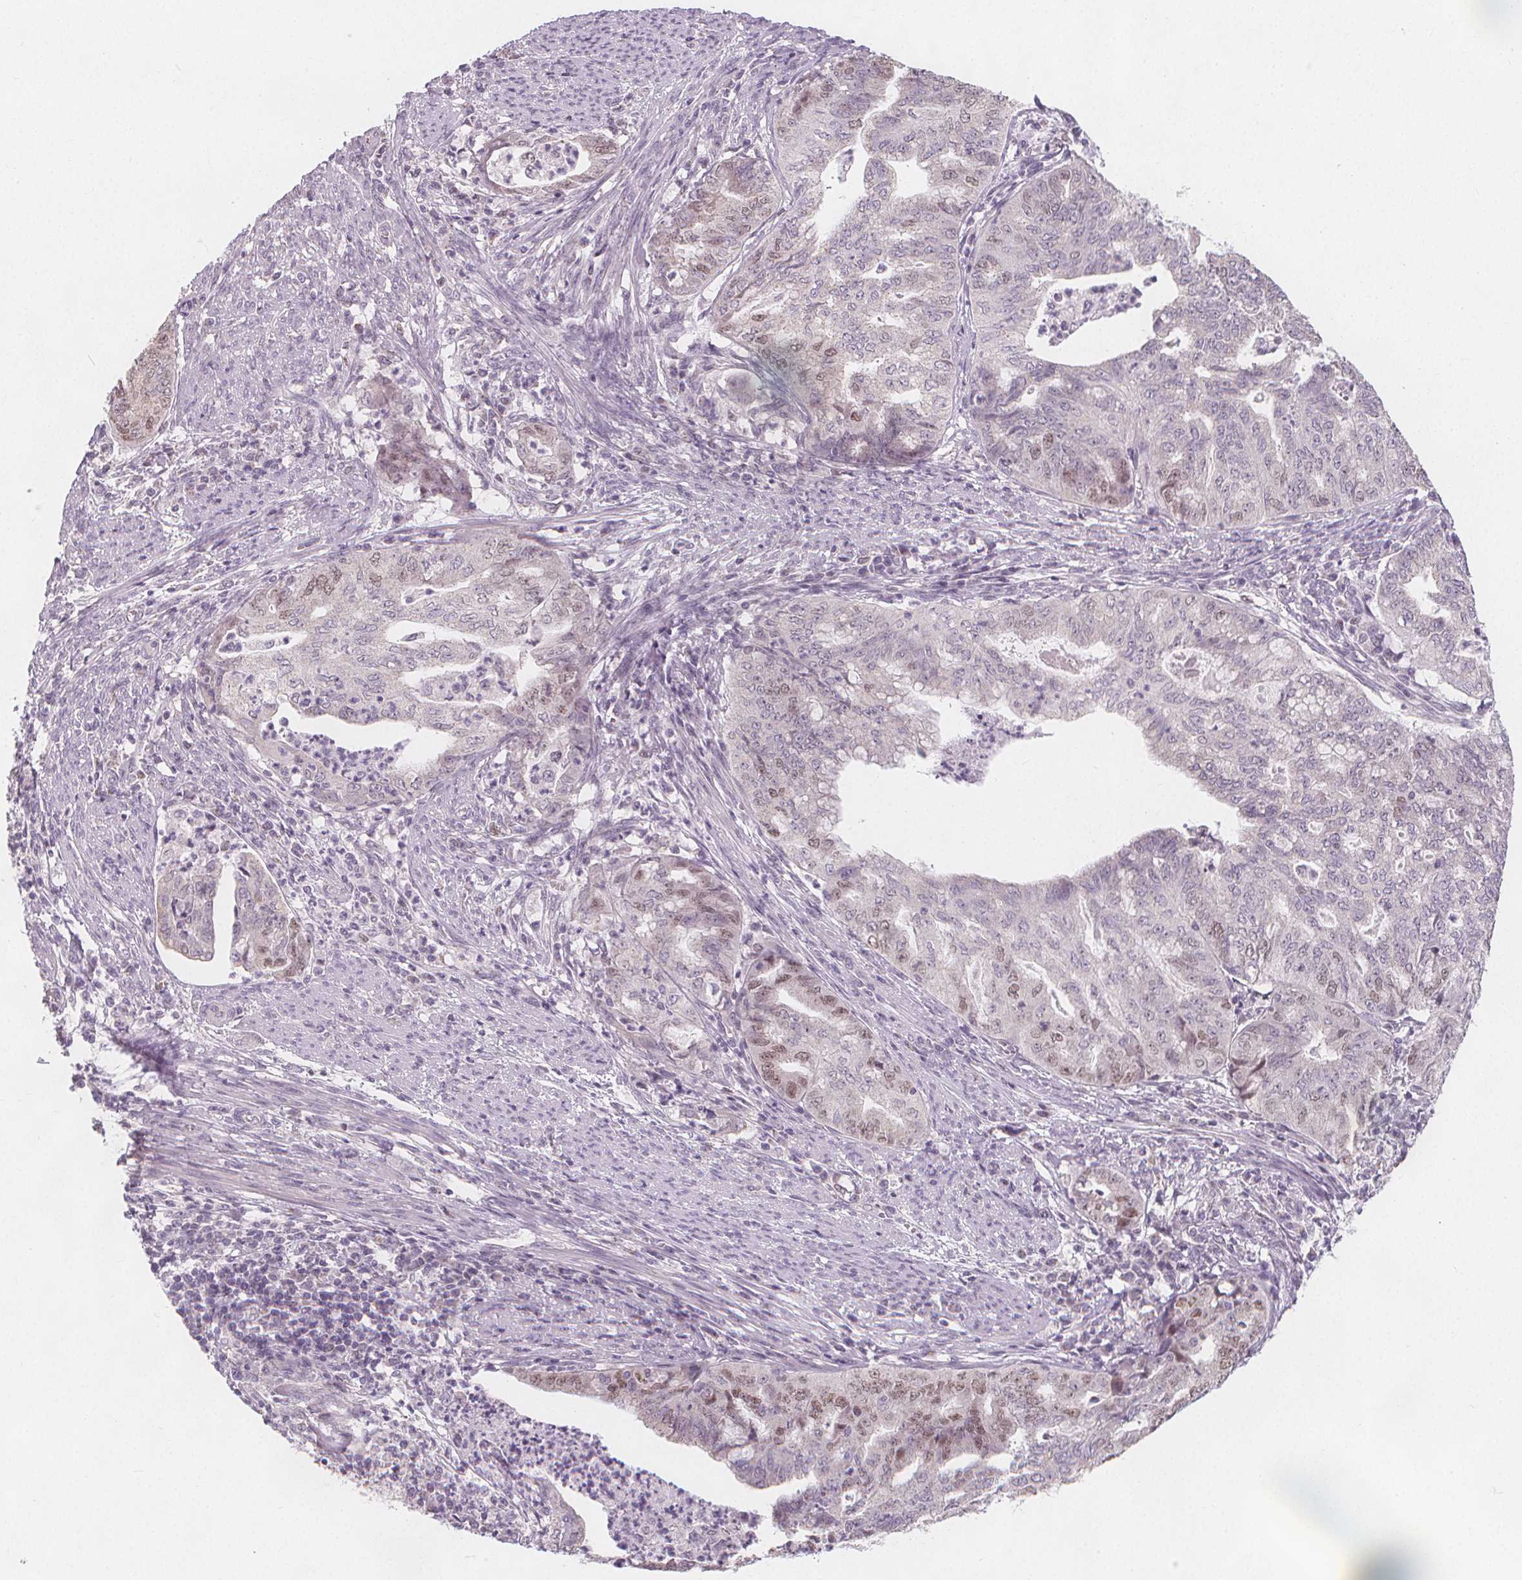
{"staining": {"intensity": "weak", "quantity": "<25%", "location": "nuclear"}, "tissue": "endometrial cancer", "cell_type": "Tumor cells", "image_type": "cancer", "snomed": [{"axis": "morphology", "description": "Adenocarcinoma, NOS"}, {"axis": "topography", "description": "Endometrium"}], "caption": "Micrograph shows no protein expression in tumor cells of endometrial cancer (adenocarcinoma) tissue. The staining was performed using DAB (3,3'-diaminobenzidine) to visualize the protein expression in brown, while the nuclei were stained in blue with hematoxylin (Magnification: 20x).", "gene": "TIPIN", "patient": {"sex": "female", "age": 79}}